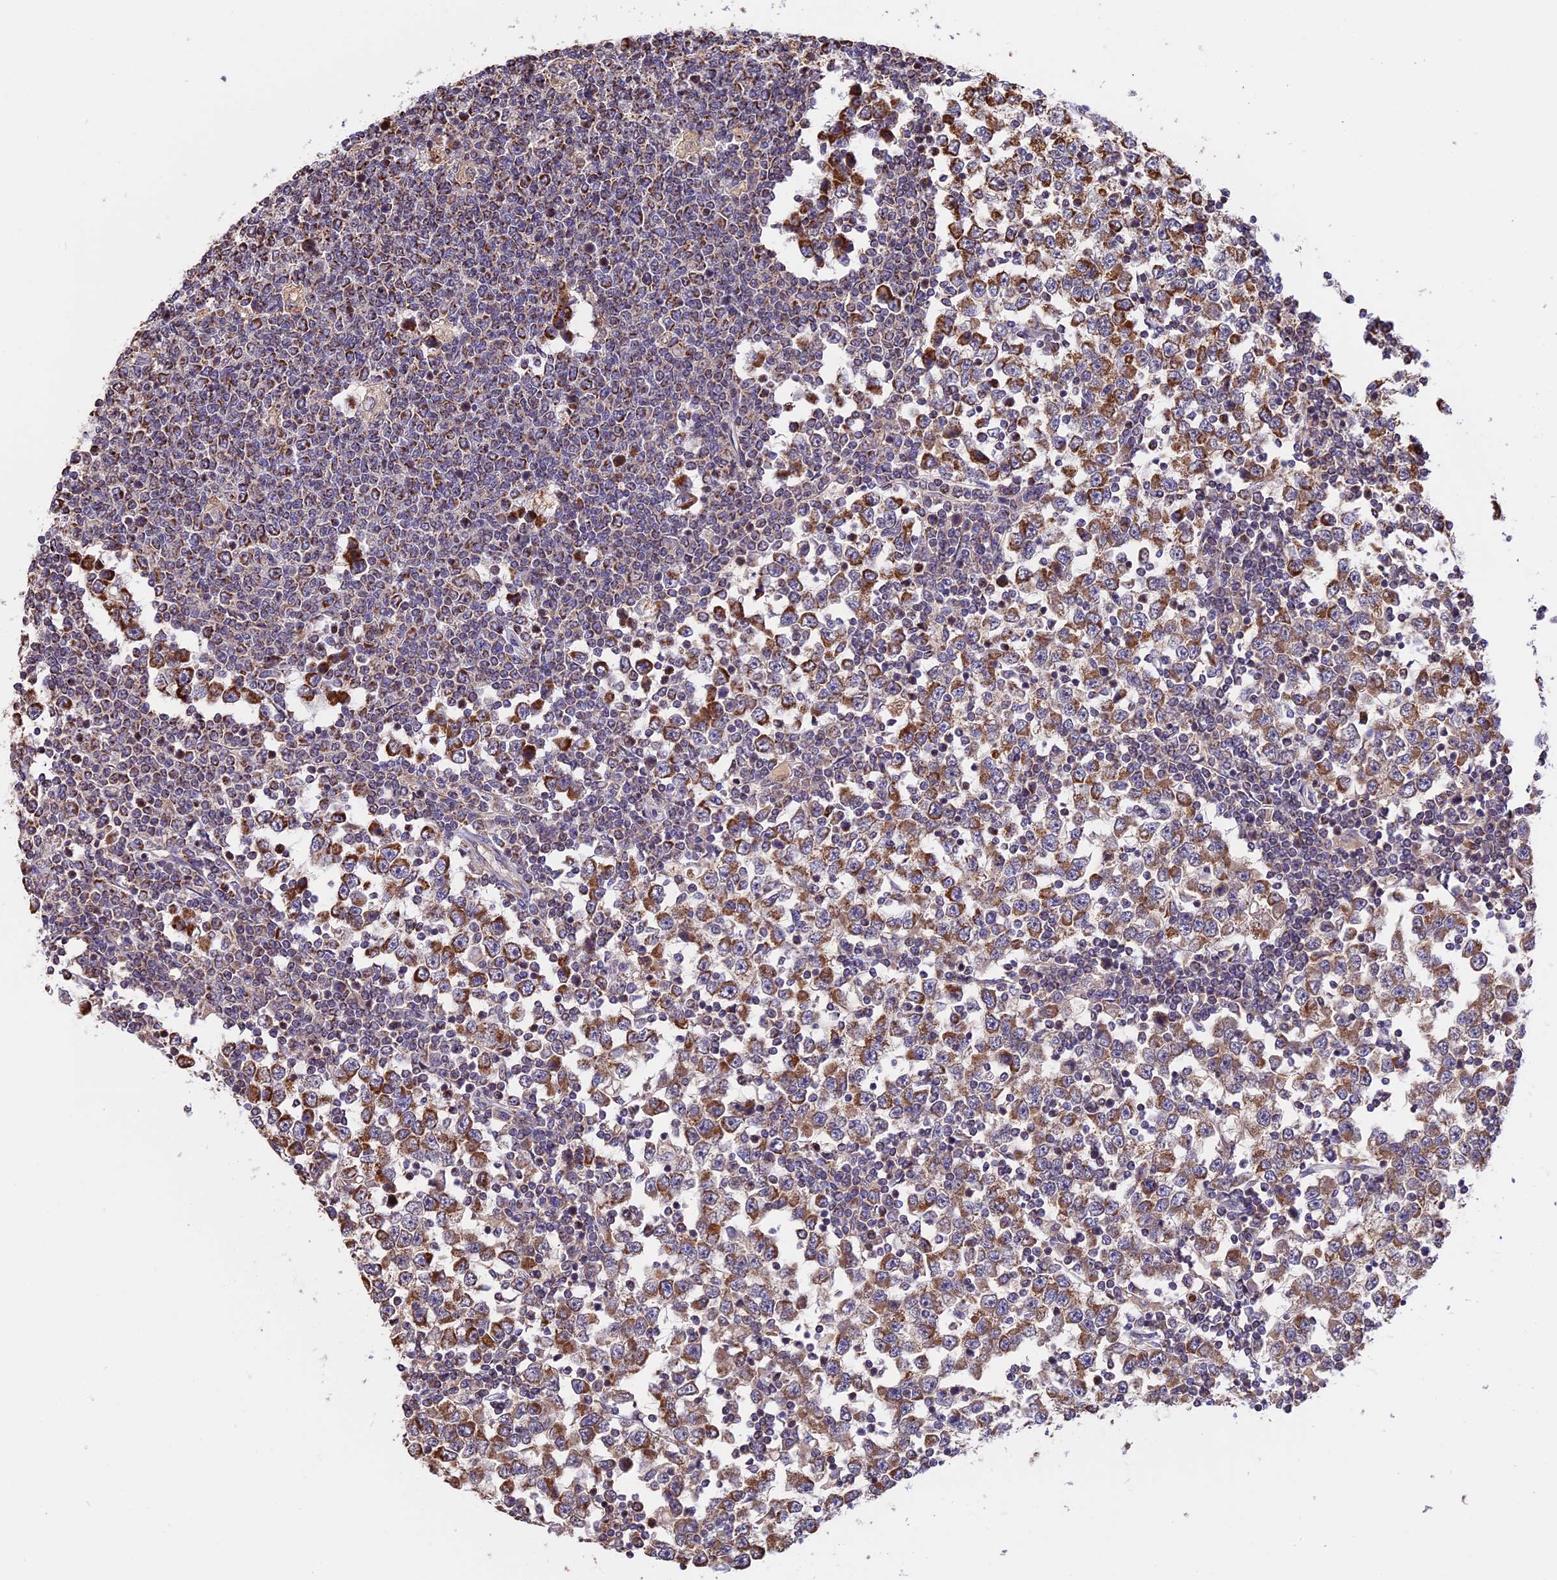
{"staining": {"intensity": "moderate", "quantity": ">75%", "location": "cytoplasmic/membranous"}, "tissue": "testis cancer", "cell_type": "Tumor cells", "image_type": "cancer", "snomed": [{"axis": "morphology", "description": "Seminoma, NOS"}, {"axis": "topography", "description": "Testis"}], "caption": "Immunohistochemical staining of testis seminoma reveals moderate cytoplasmic/membranous protein staining in about >75% of tumor cells.", "gene": "RERGL", "patient": {"sex": "male", "age": 65}}